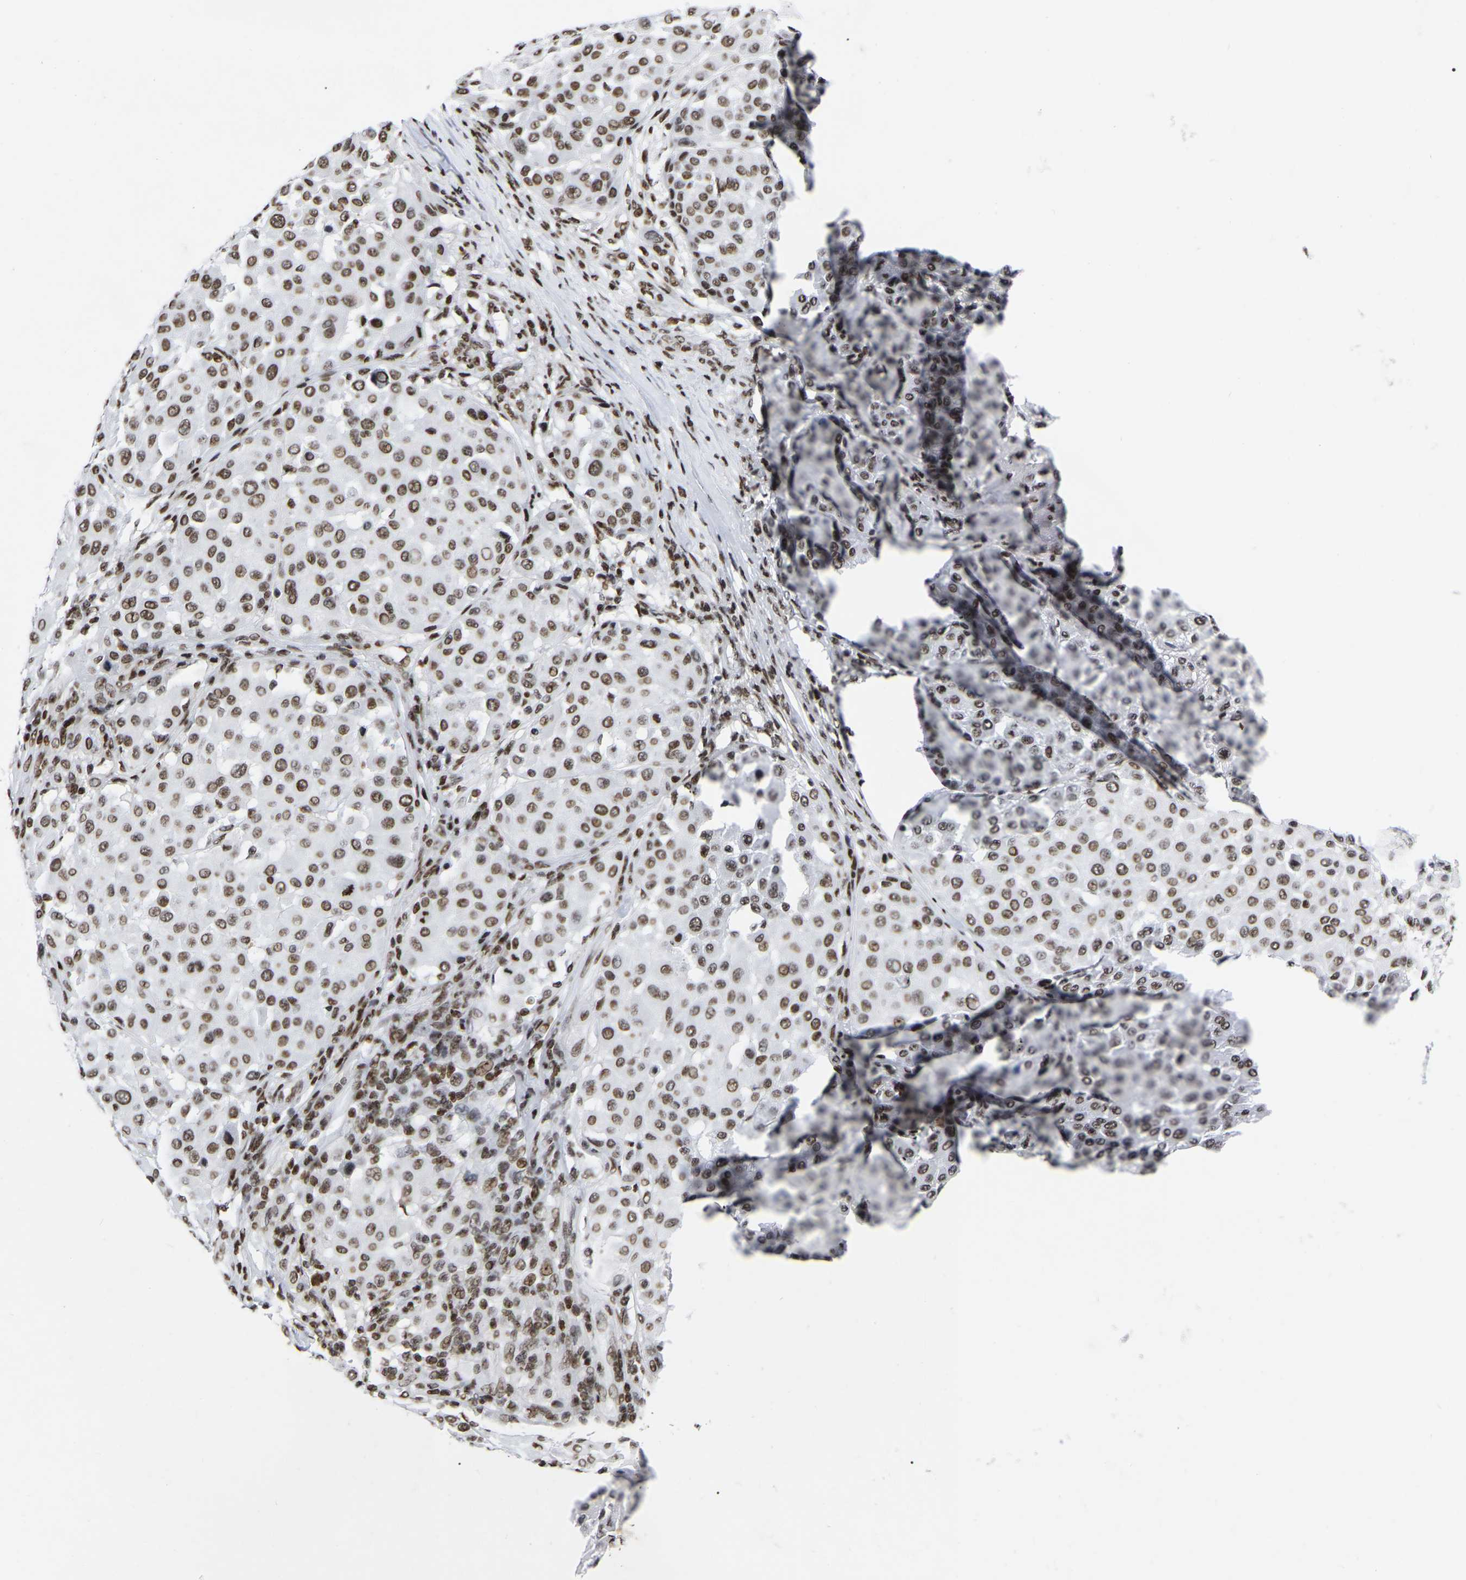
{"staining": {"intensity": "moderate", "quantity": ">75%", "location": "nuclear"}, "tissue": "melanoma", "cell_type": "Tumor cells", "image_type": "cancer", "snomed": [{"axis": "morphology", "description": "Malignant melanoma, Metastatic site"}, {"axis": "topography", "description": "Soft tissue"}], "caption": "Malignant melanoma (metastatic site) stained with immunohistochemistry exhibits moderate nuclear staining in about >75% of tumor cells.", "gene": "PRCC", "patient": {"sex": "male", "age": 41}}